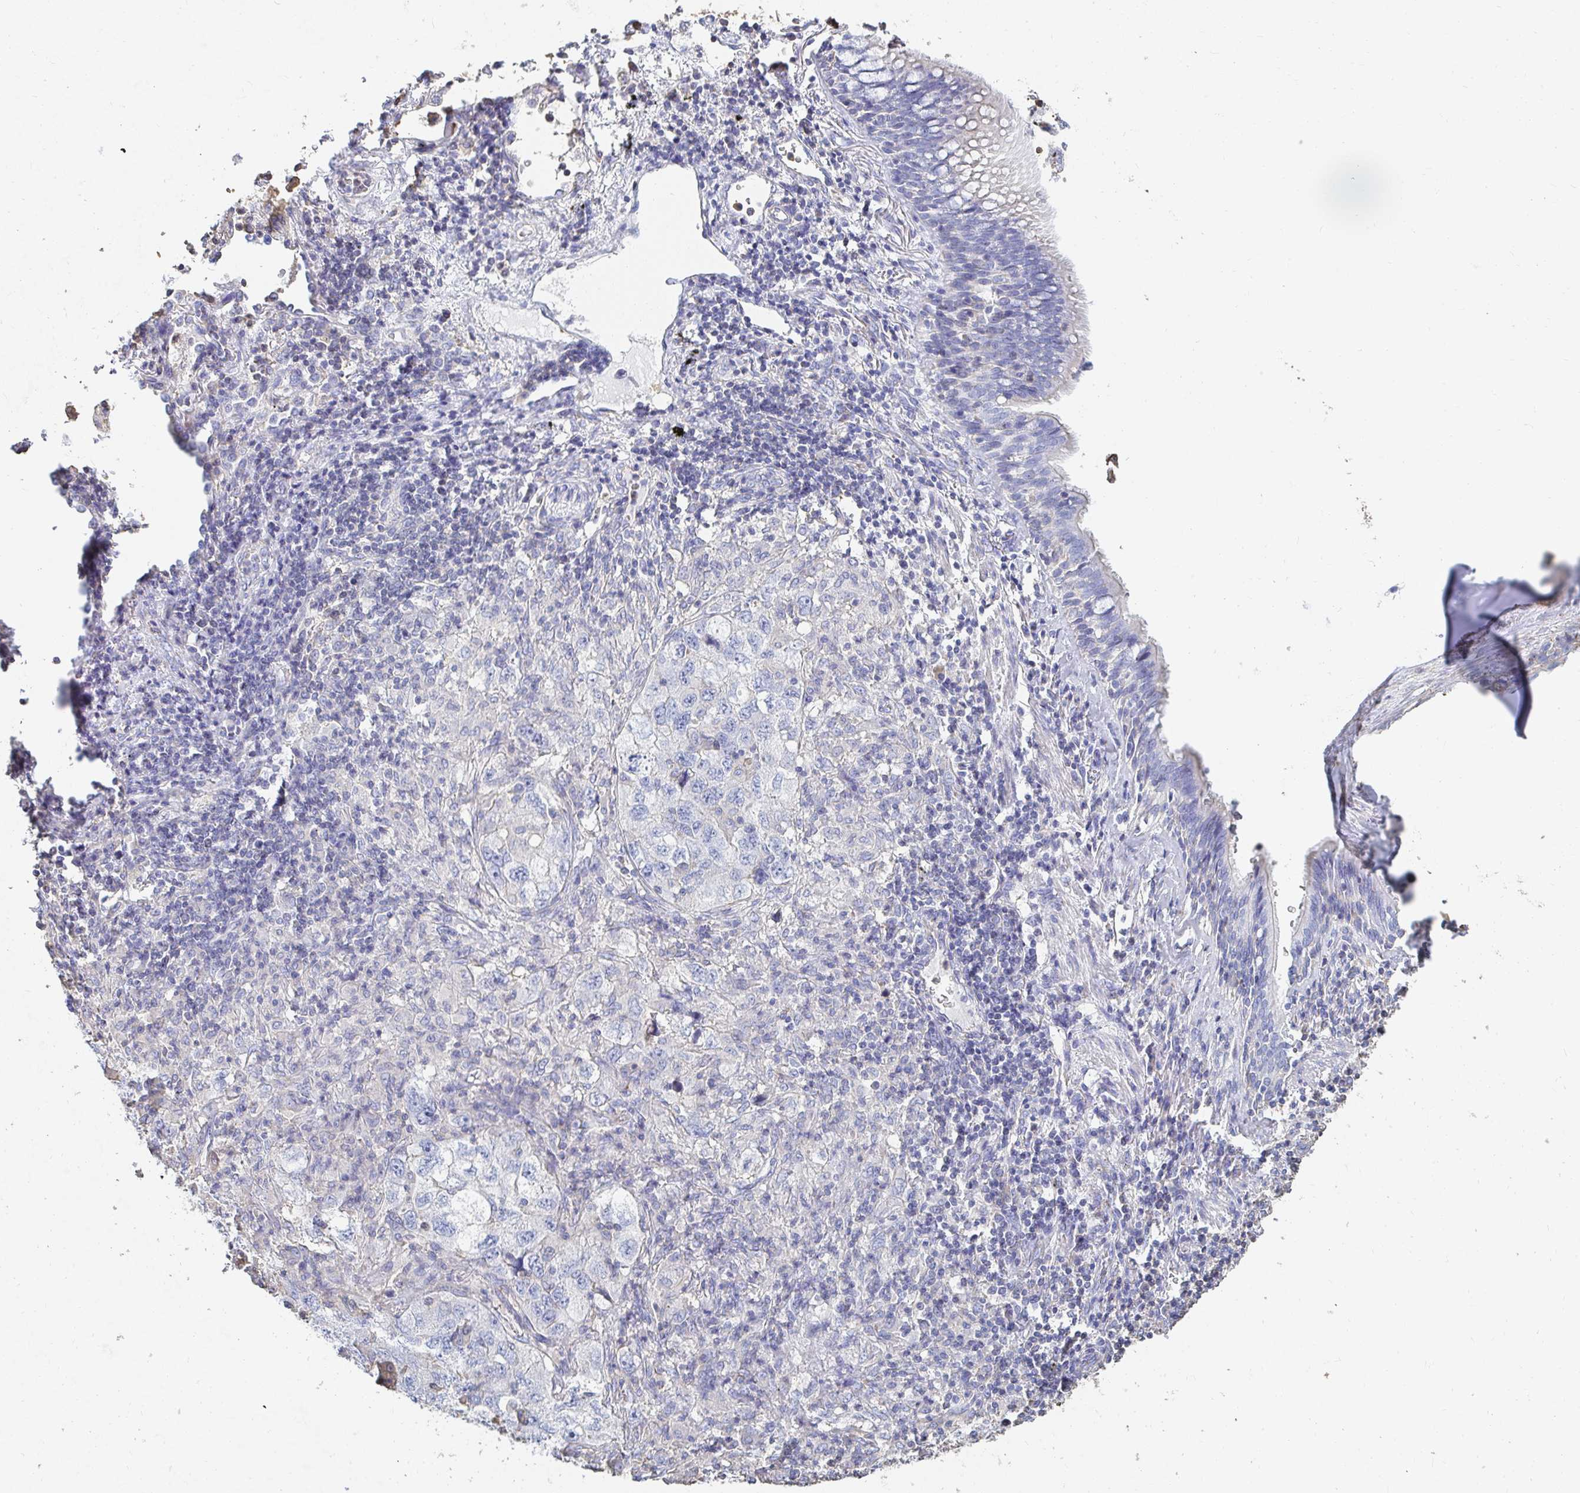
{"staining": {"intensity": "negative", "quantity": "none", "location": "none"}, "tissue": "lung cancer", "cell_type": "Tumor cells", "image_type": "cancer", "snomed": [{"axis": "morphology", "description": "Adenocarcinoma, NOS"}, {"axis": "topography", "description": "Lung"}], "caption": "Immunohistochemical staining of adenocarcinoma (lung) demonstrates no significant positivity in tumor cells. (IHC, brightfield microscopy, high magnification).", "gene": "PTPN14", "patient": {"sex": "female", "age": 57}}